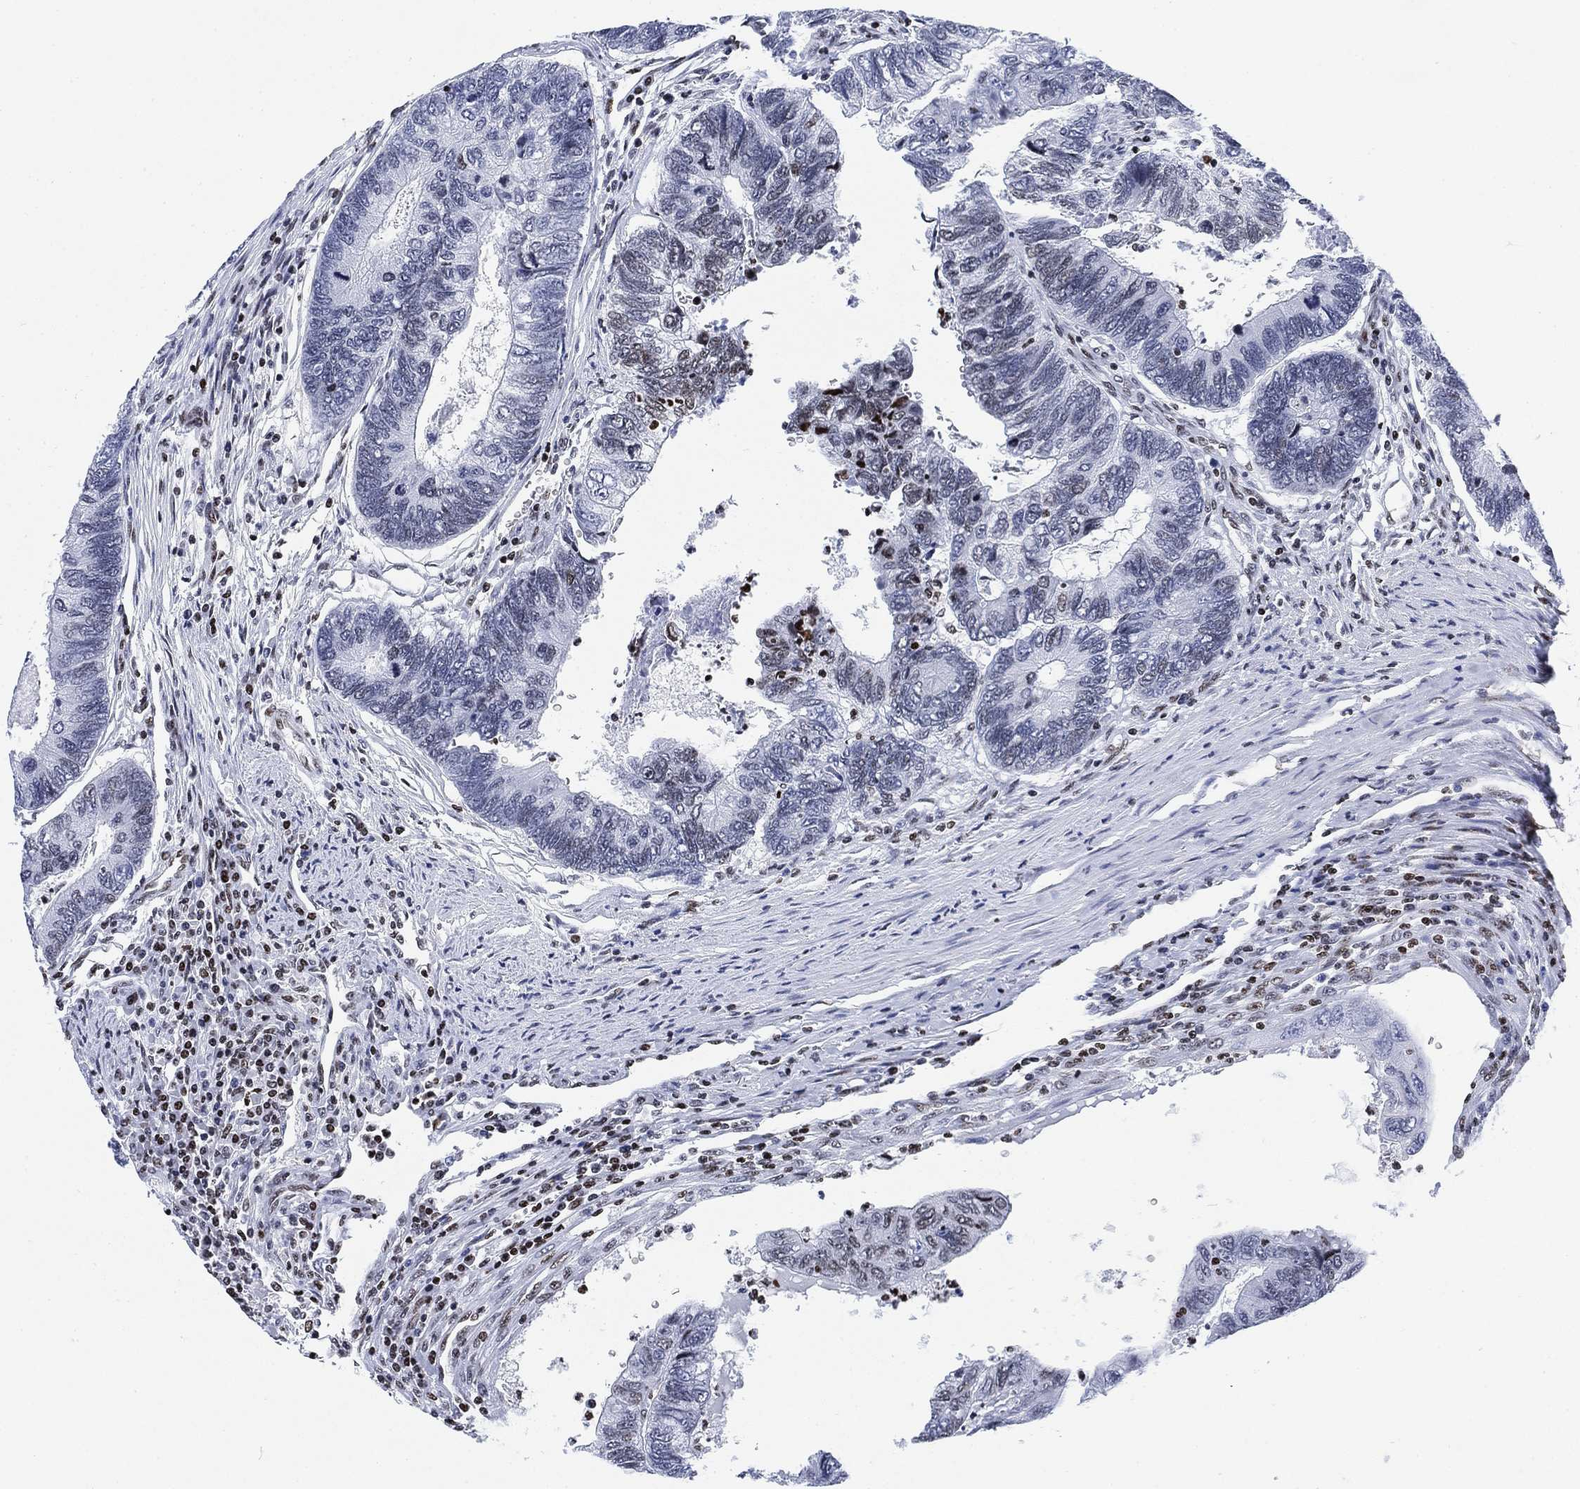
{"staining": {"intensity": "weak", "quantity": "<25%", "location": "nuclear"}, "tissue": "colorectal cancer", "cell_type": "Tumor cells", "image_type": "cancer", "snomed": [{"axis": "morphology", "description": "Adenocarcinoma, NOS"}, {"axis": "topography", "description": "Colon"}], "caption": "Protein analysis of colorectal cancer shows no significant expression in tumor cells. (DAB (3,3'-diaminobenzidine) IHC, high magnification).", "gene": "H1-10", "patient": {"sex": "female", "age": 67}}